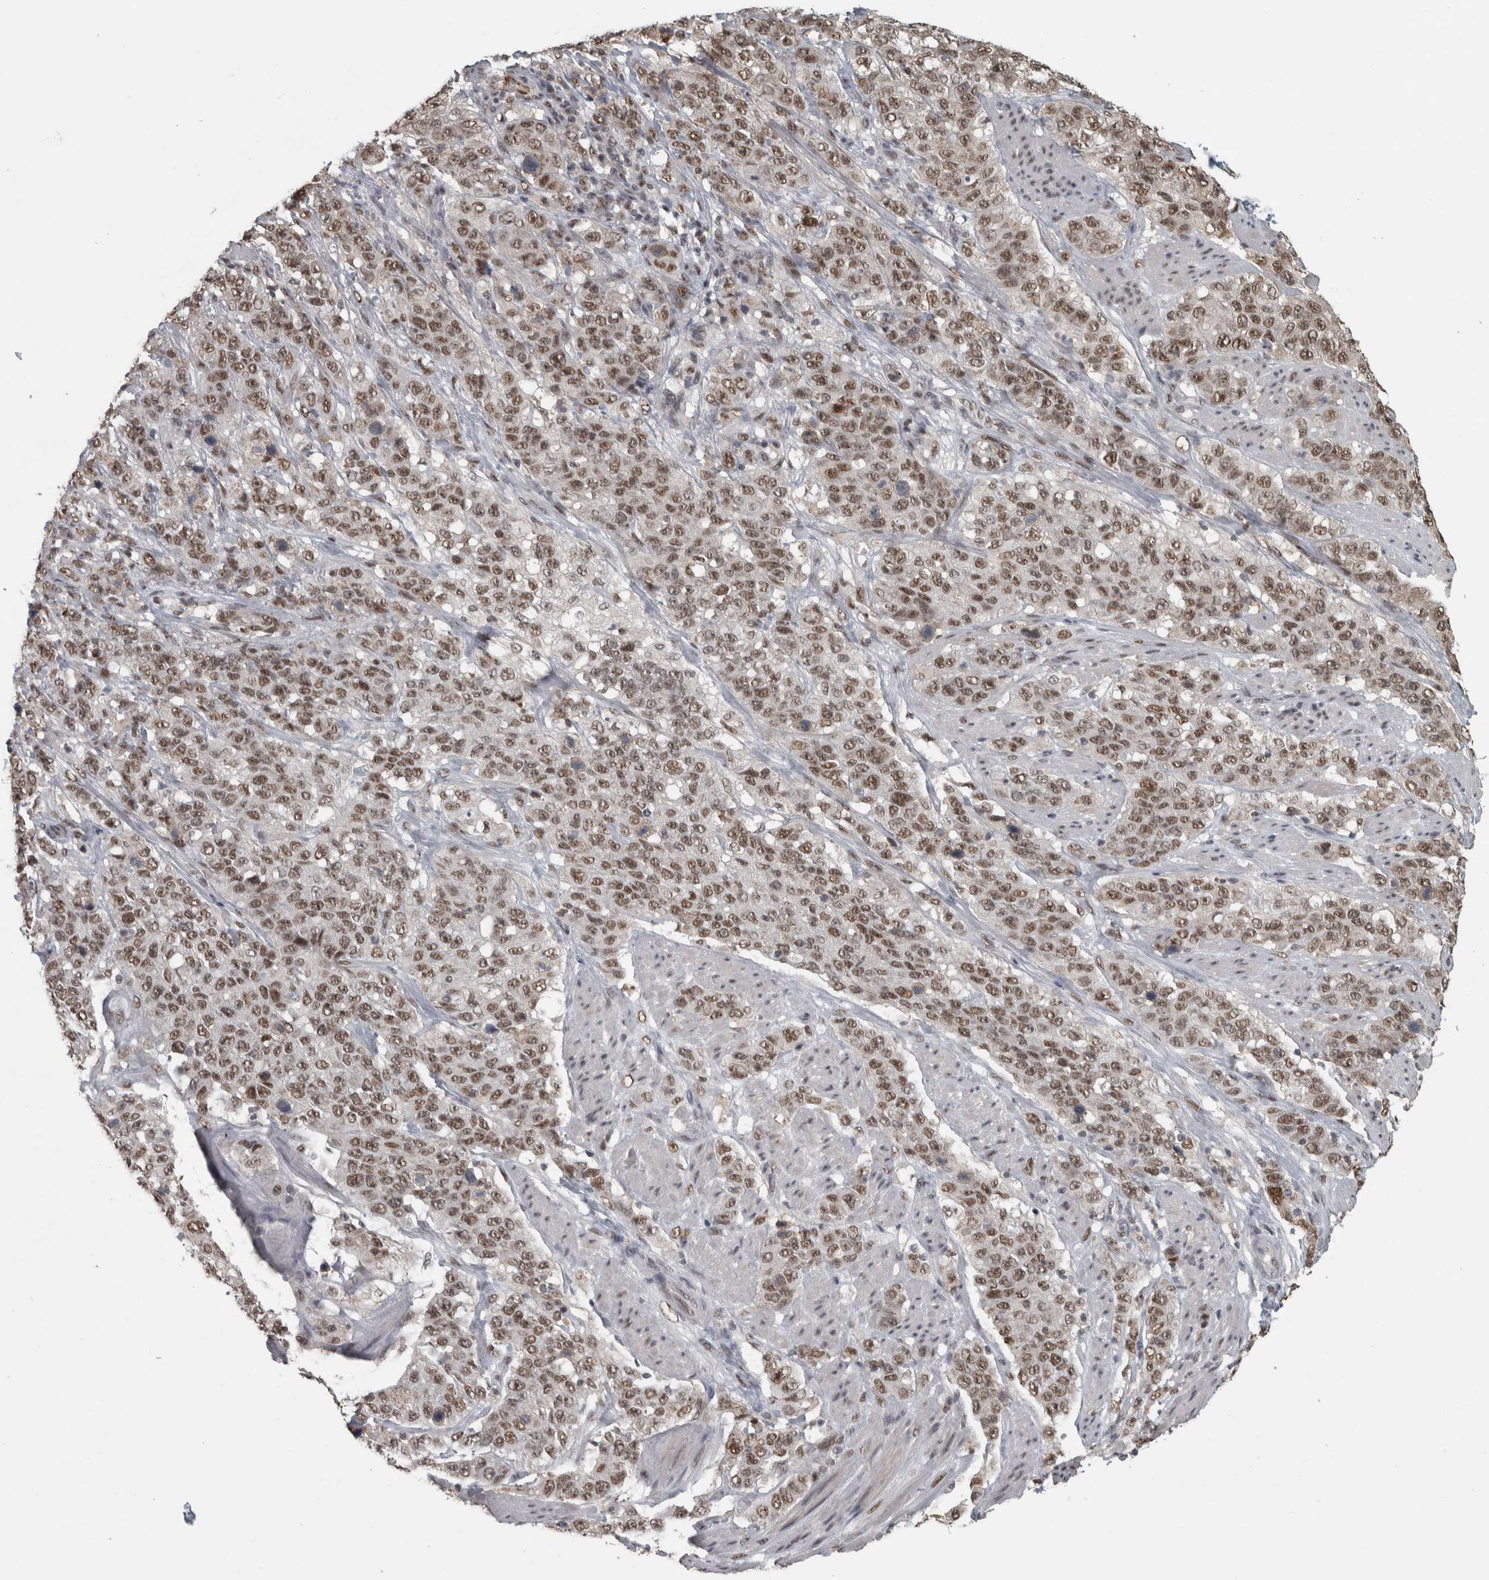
{"staining": {"intensity": "moderate", "quantity": ">75%", "location": "nuclear"}, "tissue": "stomach cancer", "cell_type": "Tumor cells", "image_type": "cancer", "snomed": [{"axis": "morphology", "description": "Adenocarcinoma, NOS"}, {"axis": "topography", "description": "Stomach"}], "caption": "Immunohistochemistry (IHC) photomicrograph of human stomach adenocarcinoma stained for a protein (brown), which demonstrates medium levels of moderate nuclear positivity in approximately >75% of tumor cells.", "gene": "DDX42", "patient": {"sex": "male", "age": 48}}